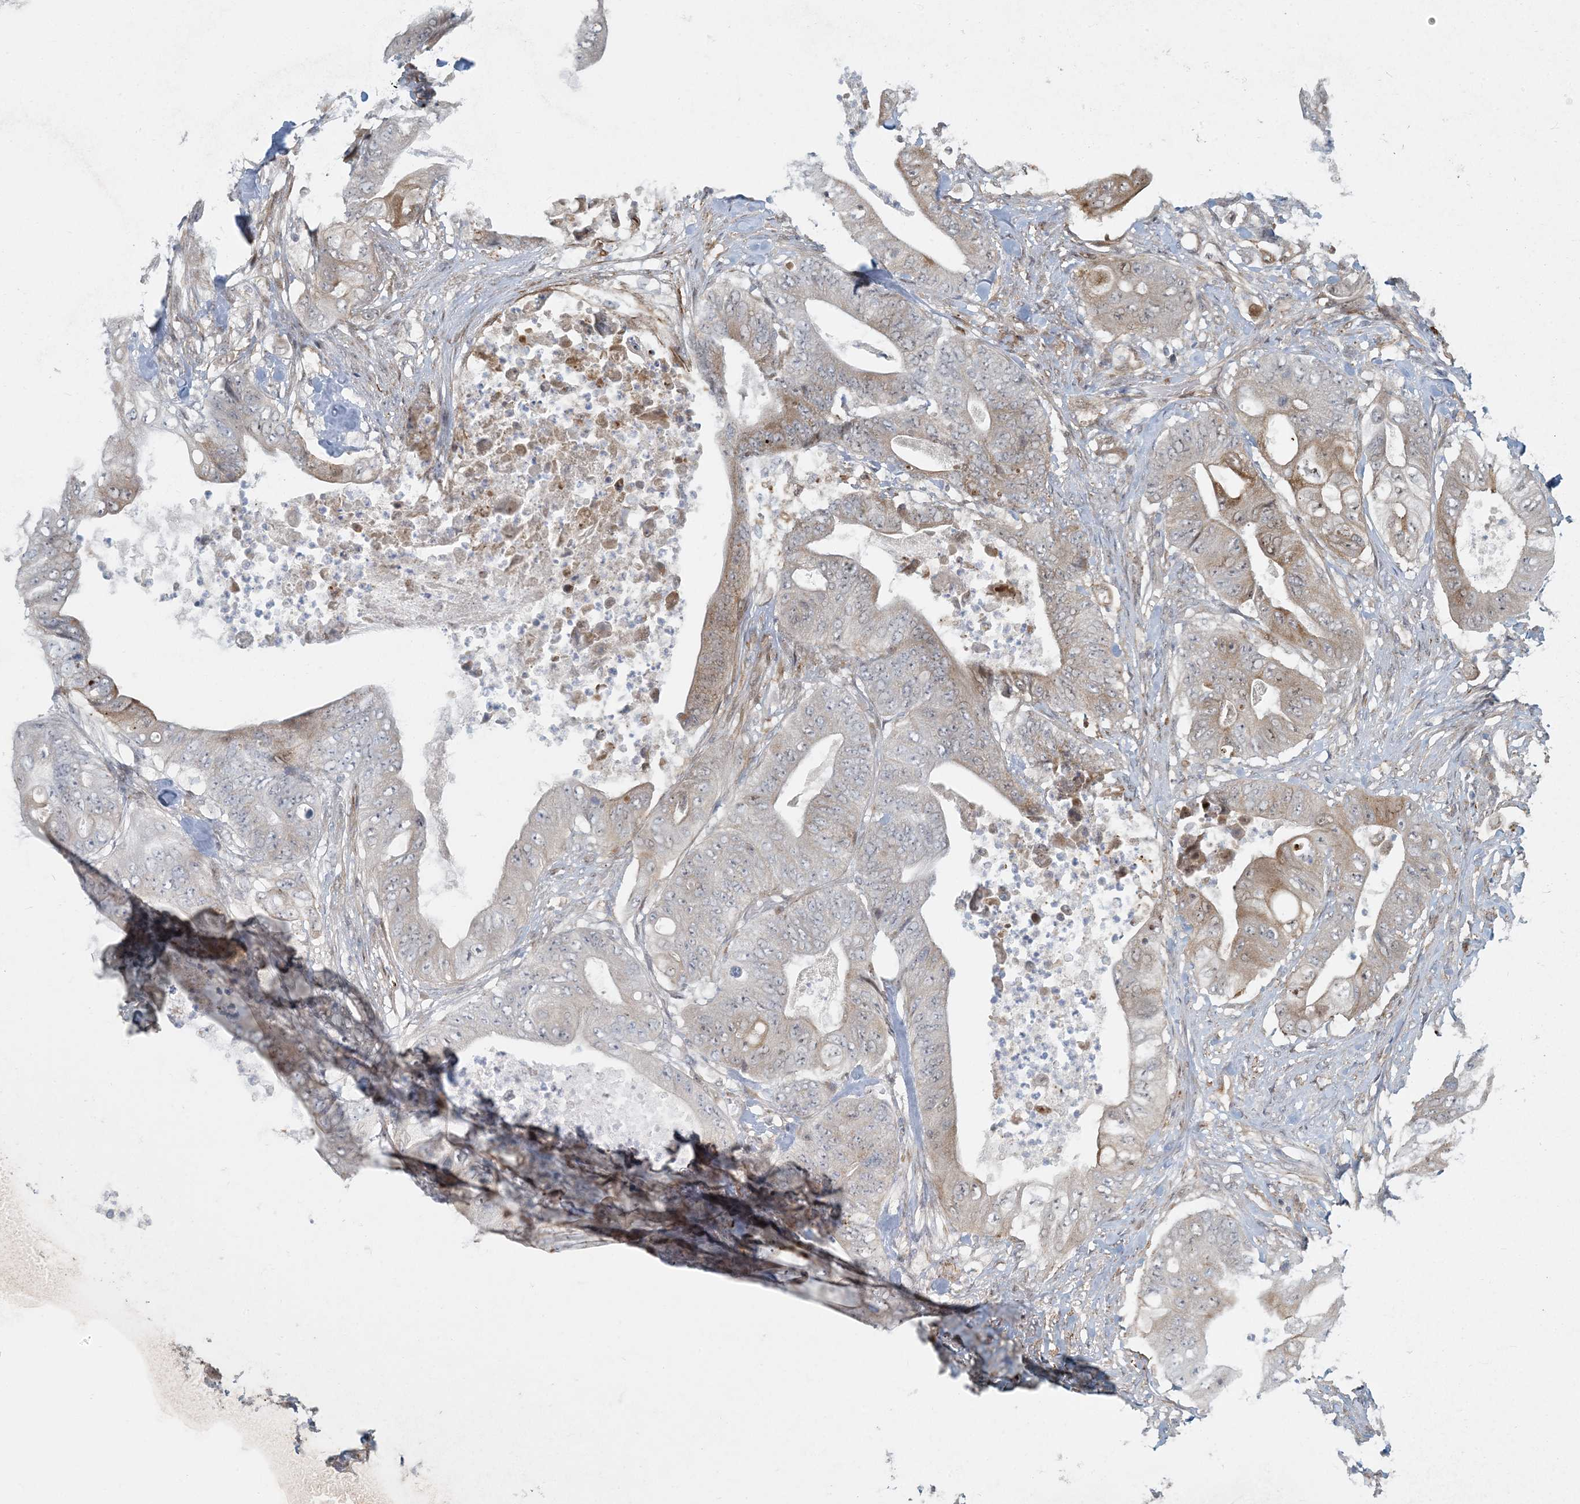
{"staining": {"intensity": "weak", "quantity": "25%-75%", "location": "cytoplasmic/membranous"}, "tissue": "stomach cancer", "cell_type": "Tumor cells", "image_type": "cancer", "snomed": [{"axis": "morphology", "description": "Adenocarcinoma, NOS"}, {"axis": "topography", "description": "Stomach"}], "caption": "There is low levels of weak cytoplasmic/membranous positivity in tumor cells of stomach cancer (adenocarcinoma), as demonstrated by immunohistochemical staining (brown color).", "gene": "BCORL1", "patient": {"sex": "female", "age": 73}}